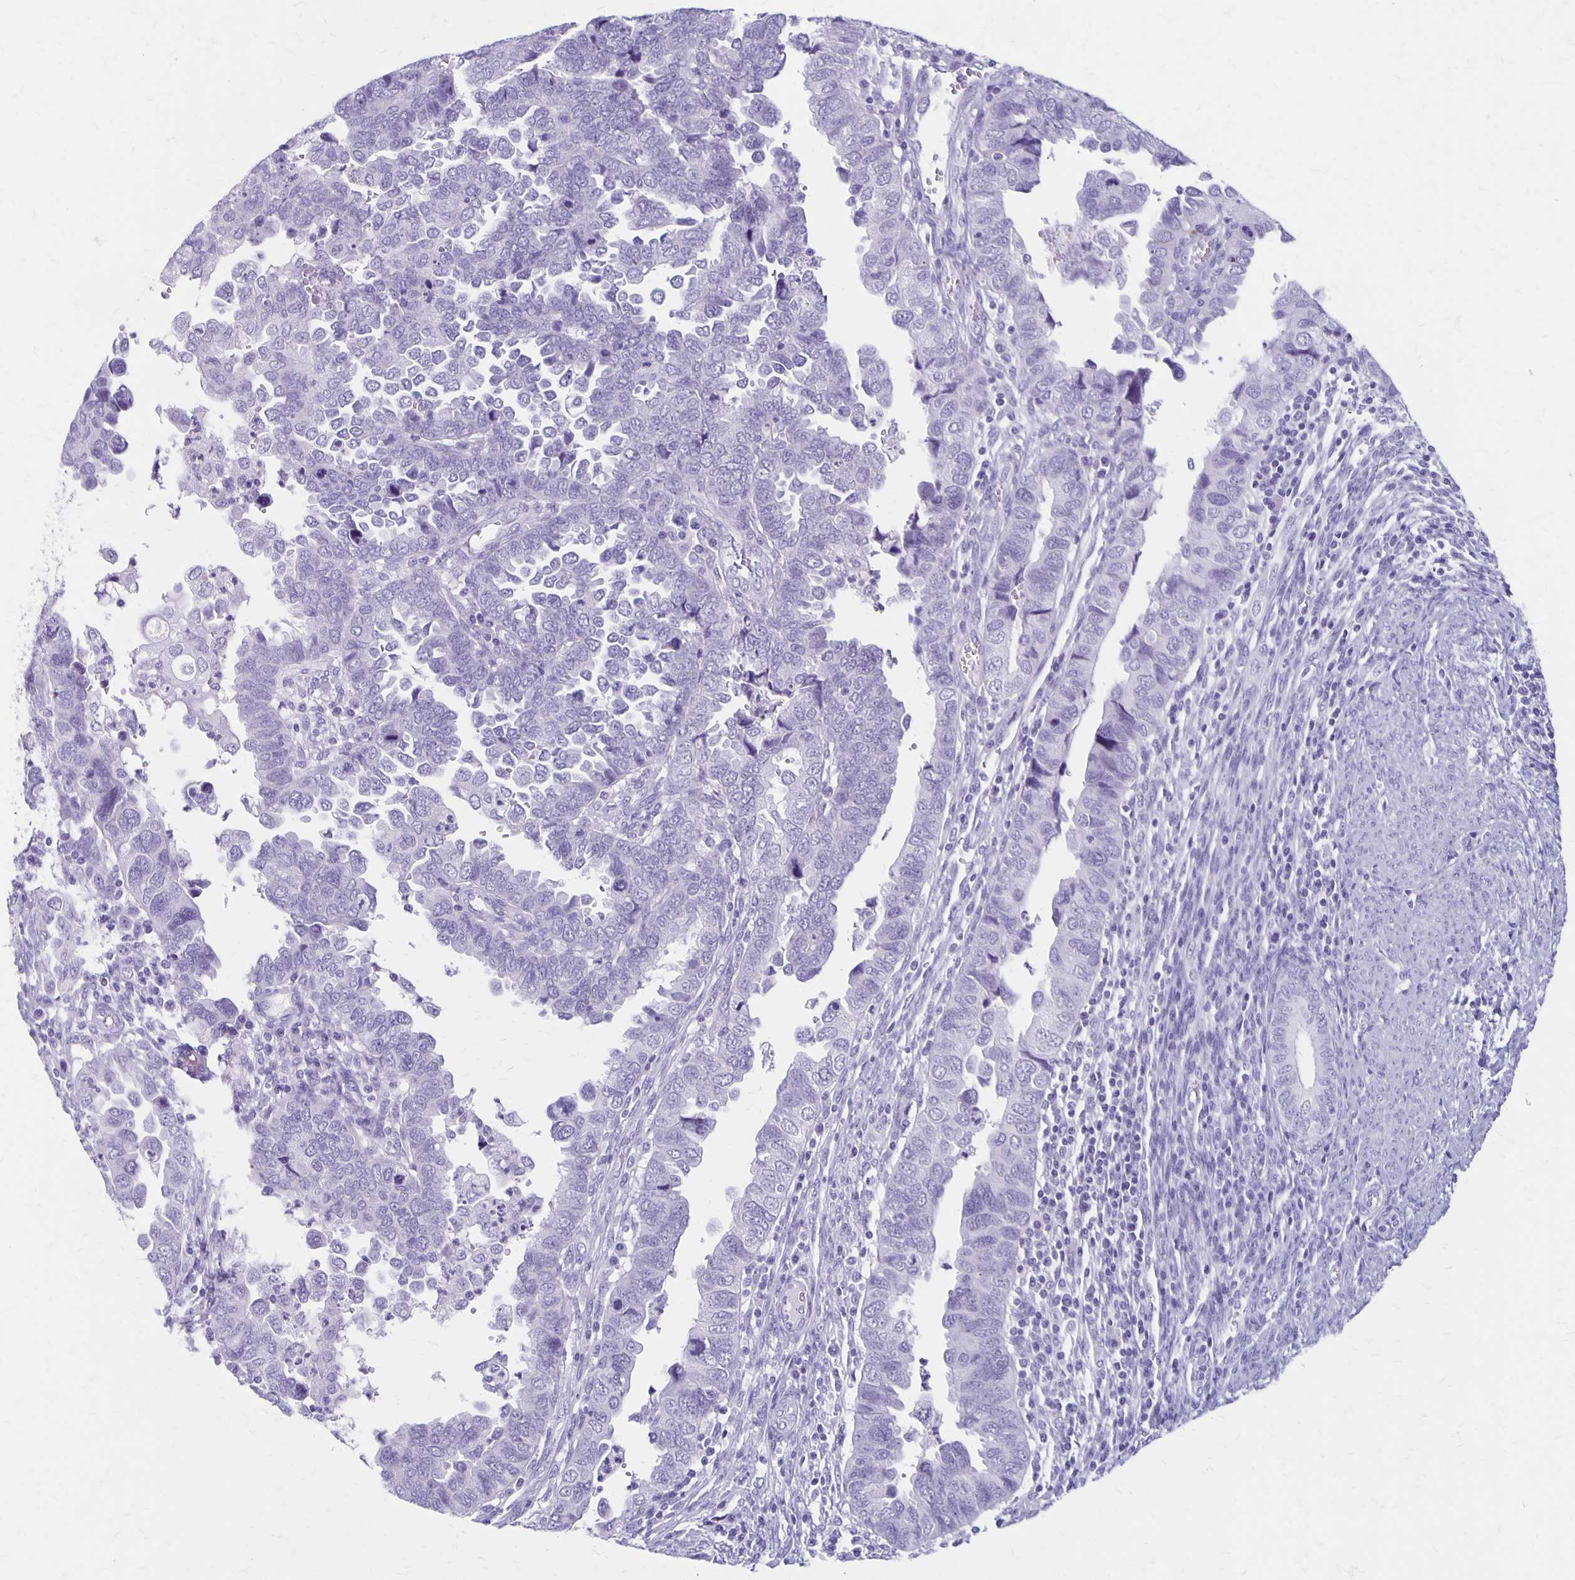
{"staining": {"intensity": "negative", "quantity": "none", "location": "none"}, "tissue": "endometrial cancer", "cell_type": "Tumor cells", "image_type": "cancer", "snomed": [{"axis": "morphology", "description": "Adenocarcinoma, NOS"}, {"axis": "topography", "description": "Endometrium"}], "caption": "The image reveals no significant staining in tumor cells of endometrial adenocarcinoma. Nuclei are stained in blue.", "gene": "MAGEC2", "patient": {"sex": "female", "age": 79}}